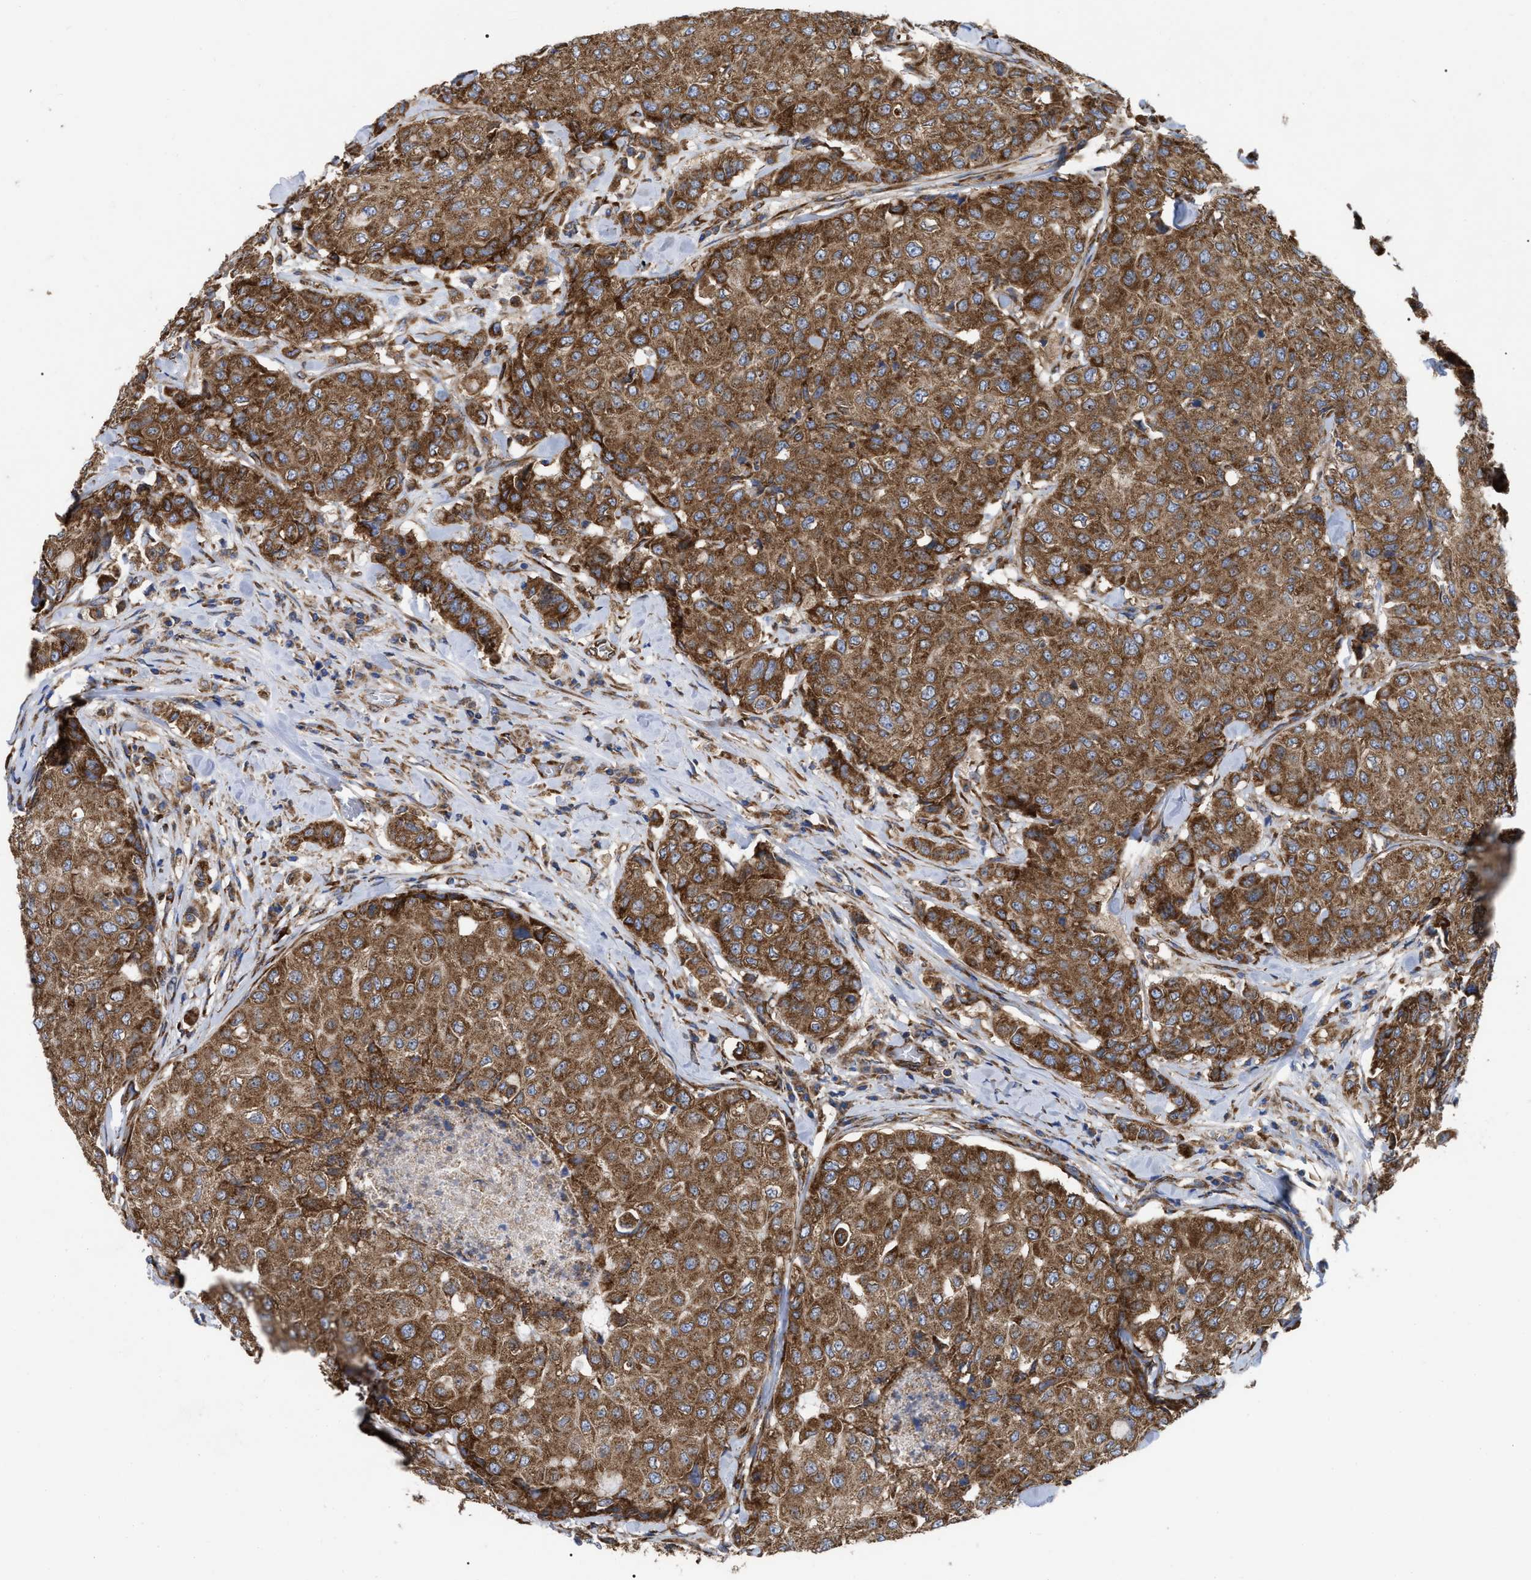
{"staining": {"intensity": "strong", "quantity": ">75%", "location": "cytoplasmic/membranous"}, "tissue": "breast cancer", "cell_type": "Tumor cells", "image_type": "cancer", "snomed": [{"axis": "morphology", "description": "Duct carcinoma"}, {"axis": "topography", "description": "Breast"}], "caption": "This photomicrograph reveals immunohistochemistry staining of breast cancer (intraductal carcinoma), with high strong cytoplasmic/membranous expression in about >75% of tumor cells.", "gene": "FAM120A", "patient": {"sex": "female", "age": 27}}